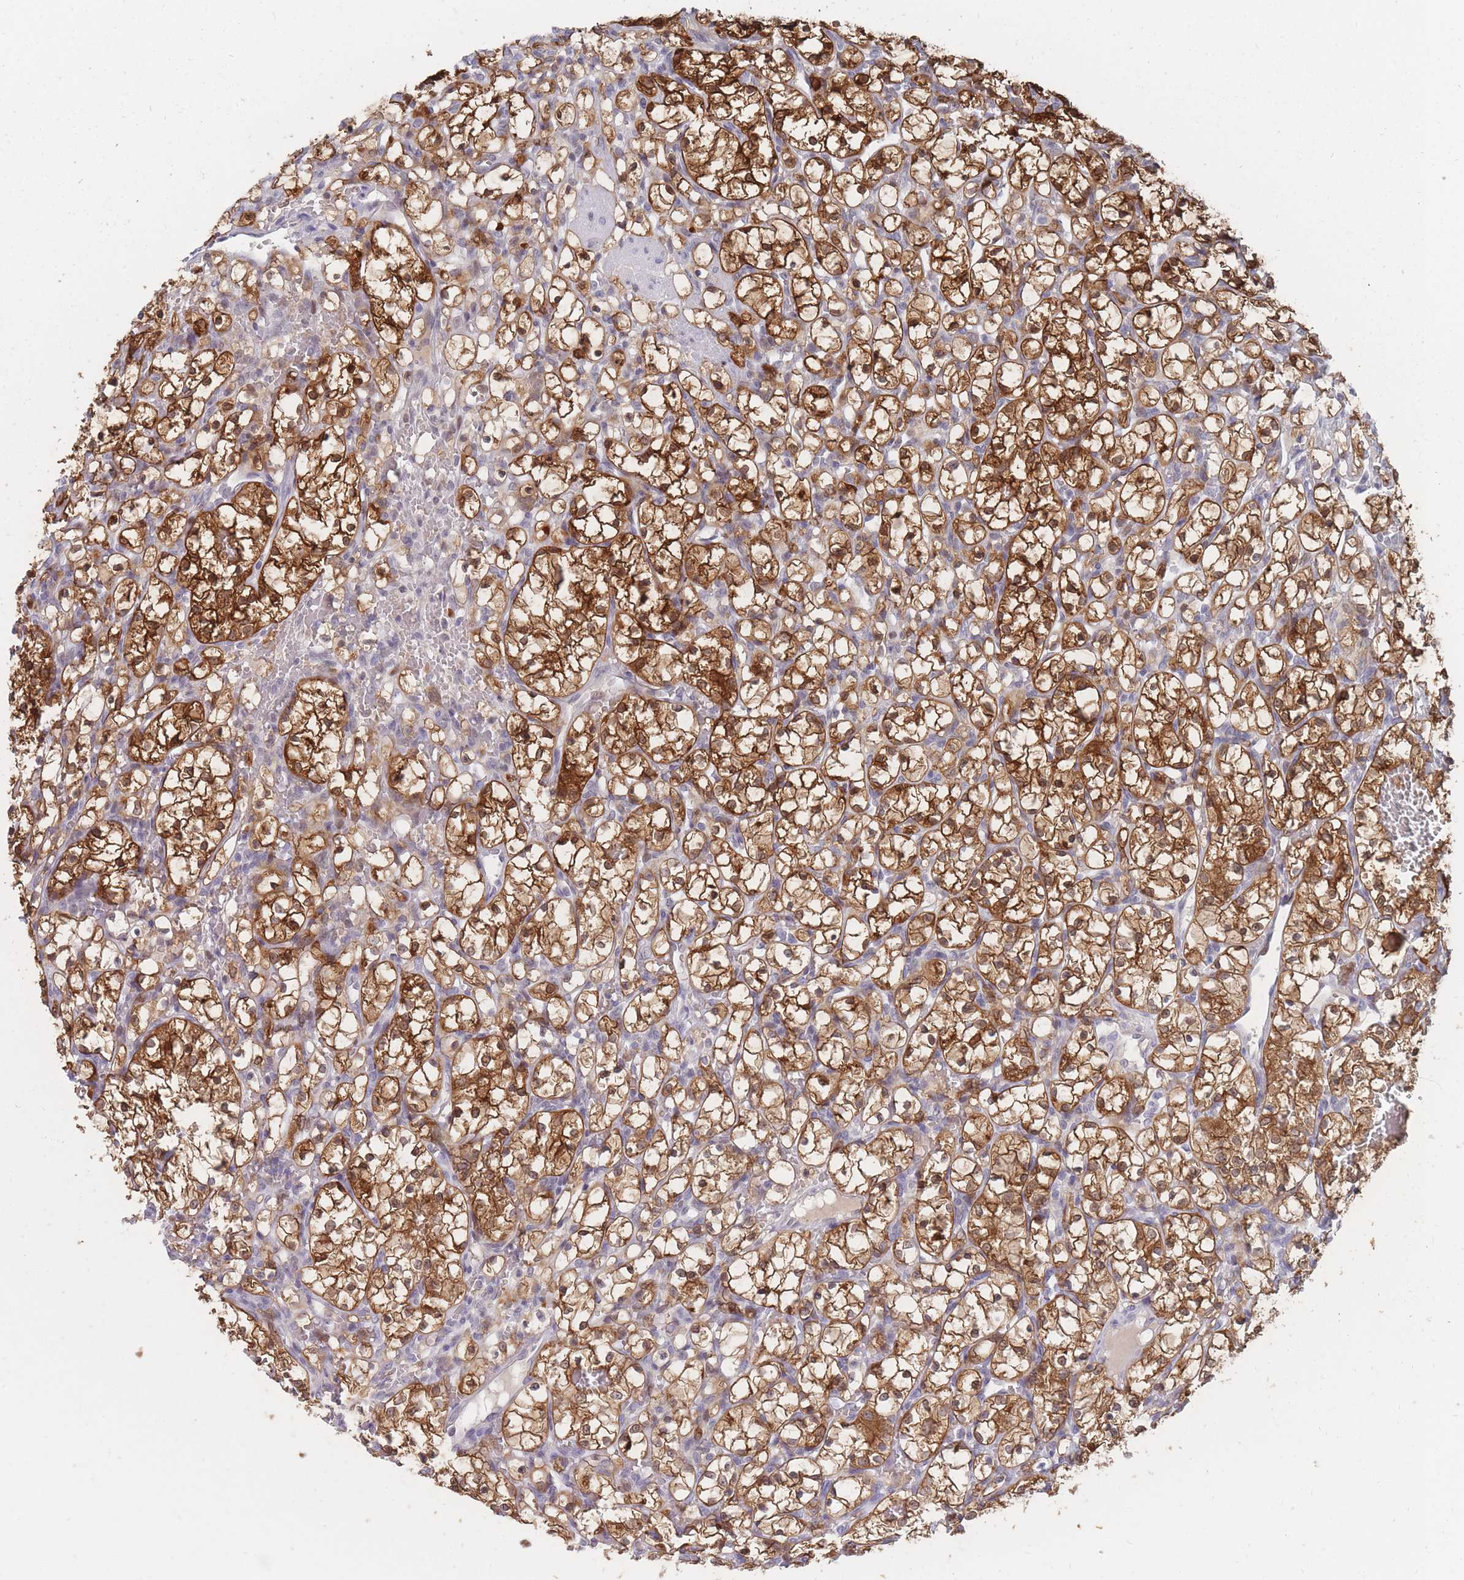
{"staining": {"intensity": "strong", "quantity": ">75%", "location": "cytoplasmic/membranous,nuclear"}, "tissue": "renal cancer", "cell_type": "Tumor cells", "image_type": "cancer", "snomed": [{"axis": "morphology", "description": "Adenocarcinoma, NOS"}, {"axis": "topography", "description": "Kidney"}], "caption": "This is an image of IHC staining of renal cancer (adenocarcinoma), which shows strong staining in the cytoplasmic/membranous and nuclear of tumor cells.", "gene": "GINS1", "patient": {"sex": "female", "age": 69}}